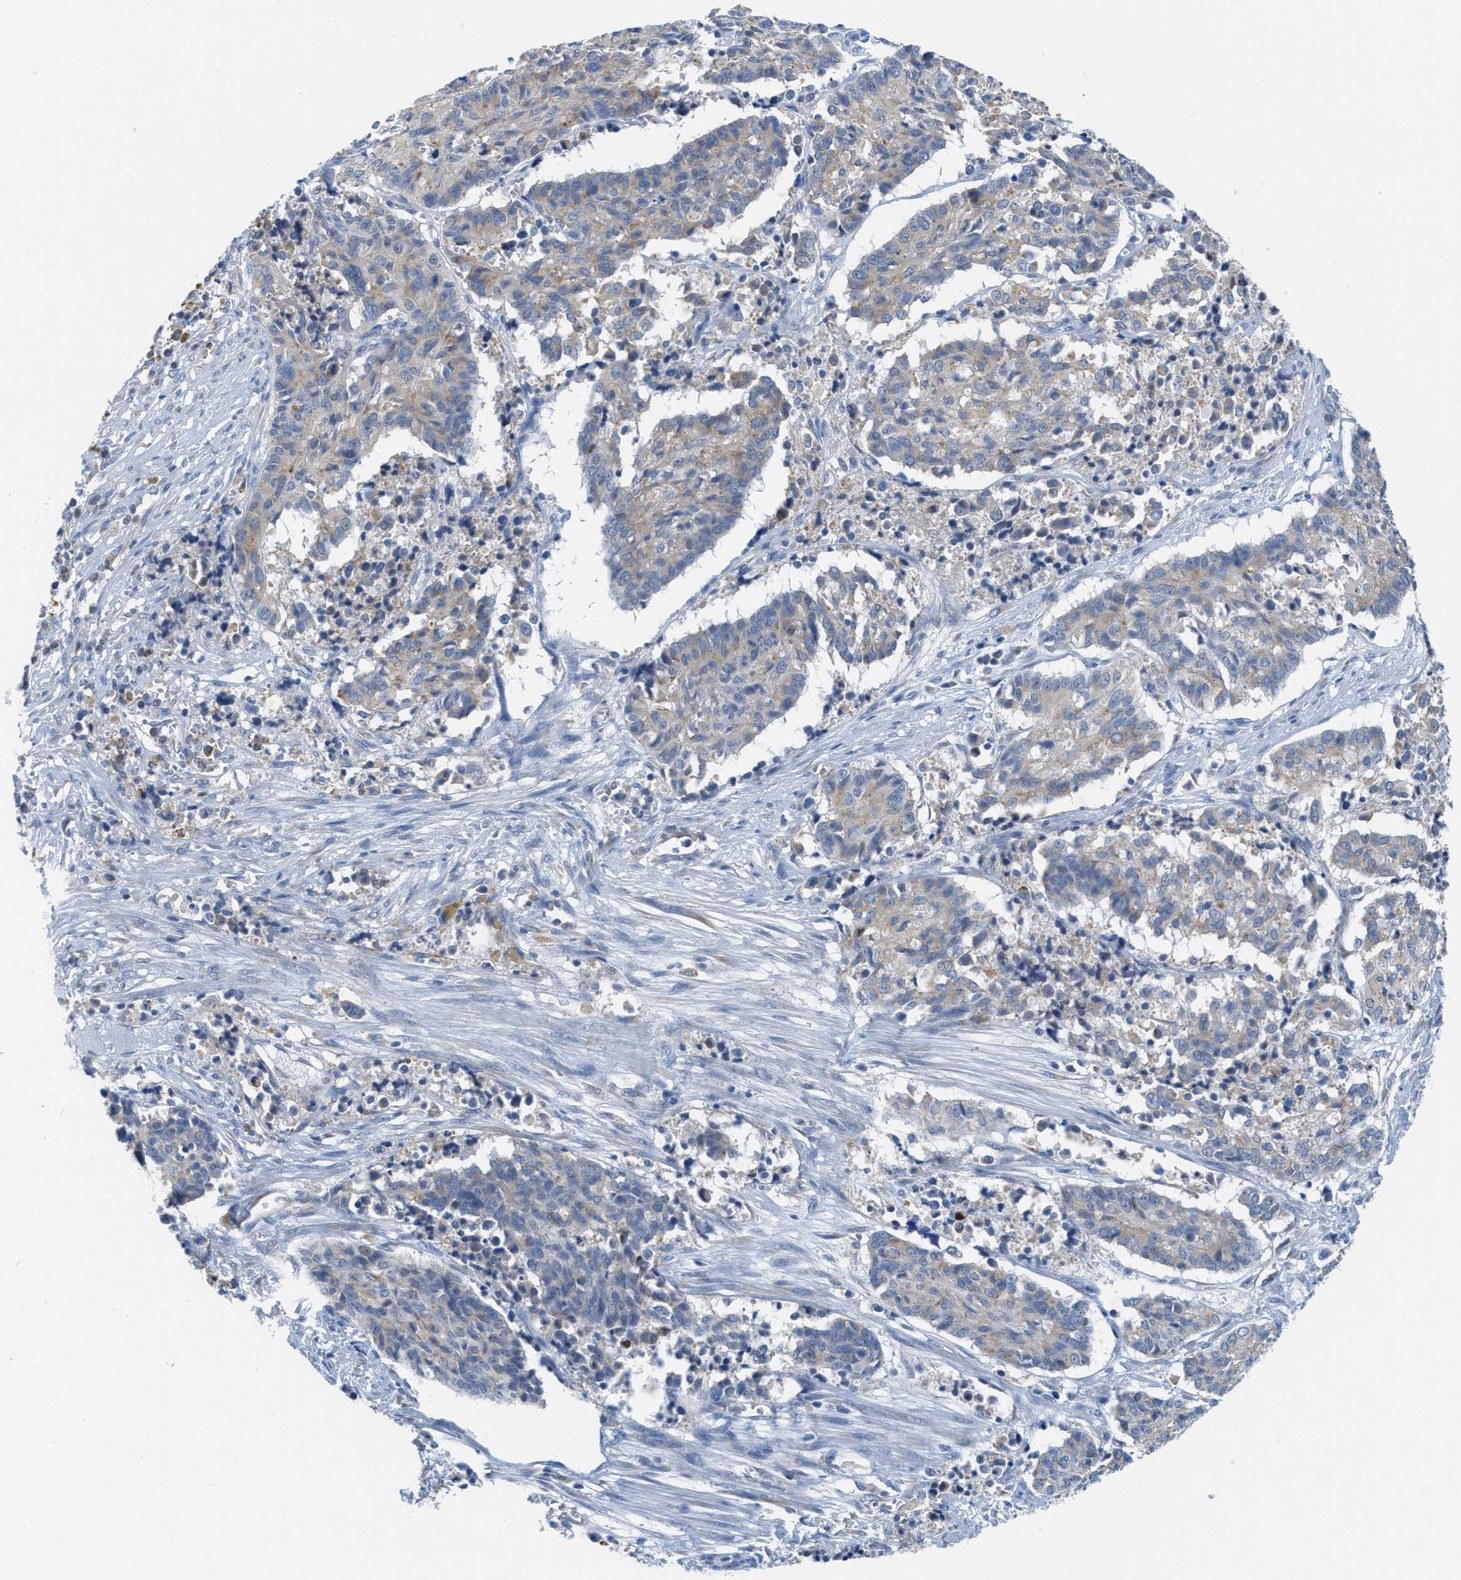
{"staining": {"intensity": "weak", "quantity": "<25%", "location": "cytoplasmic/membranous"}, "tissue": "cervical cancer", "cell_type": "Tumor cells", "image_type": "cancer", "snomed": [{"axis": "morphology", "description": "Squamous cell carcinoma, NOS"}, {"axis": "topography", "description": "Cervix"}], "caption": "A high-resolution photomicrograph shows immunohistochemistry staining of cervical cancer, which exhibits no significant expression in tumor cells. (DAB (3,3'-diaminobenzidine) immunohistochemistry (IHC), high magnification).", "gene": "PTDSS1", "patient": {"sex": "female", "age": 35}}